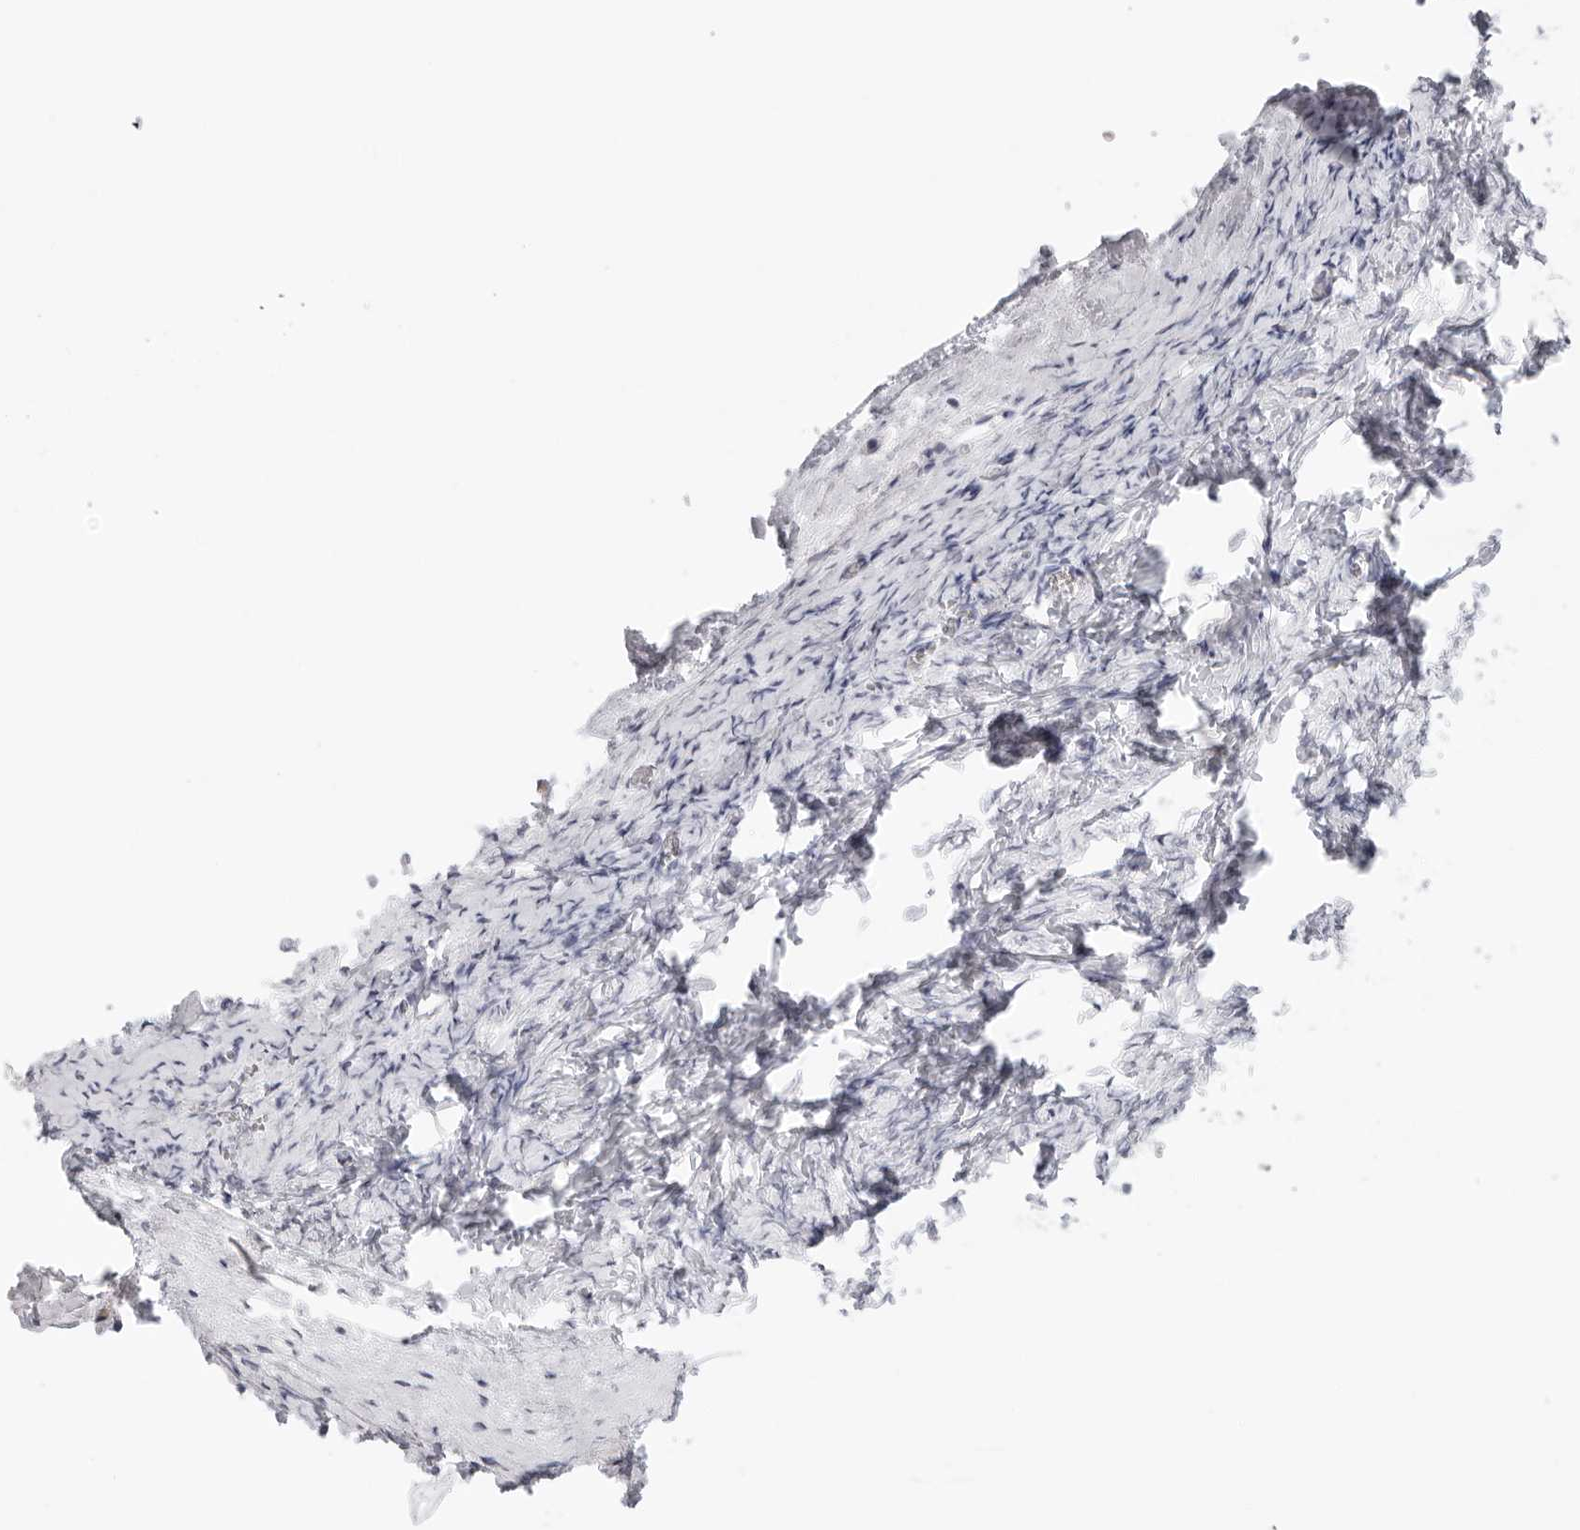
{"staining": {"intensity": "negative", "quantity": "none", "location": "none"}, "tissue": "ovary", "cell_type": "Follicle cells", "image_type": "normal", "snomed": [{"axis": "morphology", "description": "Normal tissue, NOS"}, {"axis": "topography", "description": "Ovary"}], "caption": "This micrograph is of unremarkable ovary stained with immunohistochemistry (IHC) to label a protein in brown with the nuclei are counter-stained blue. There is no positivity in follicle cells.", "gene": "EDN2", "patient": {"sex": "female", "age": 27}}